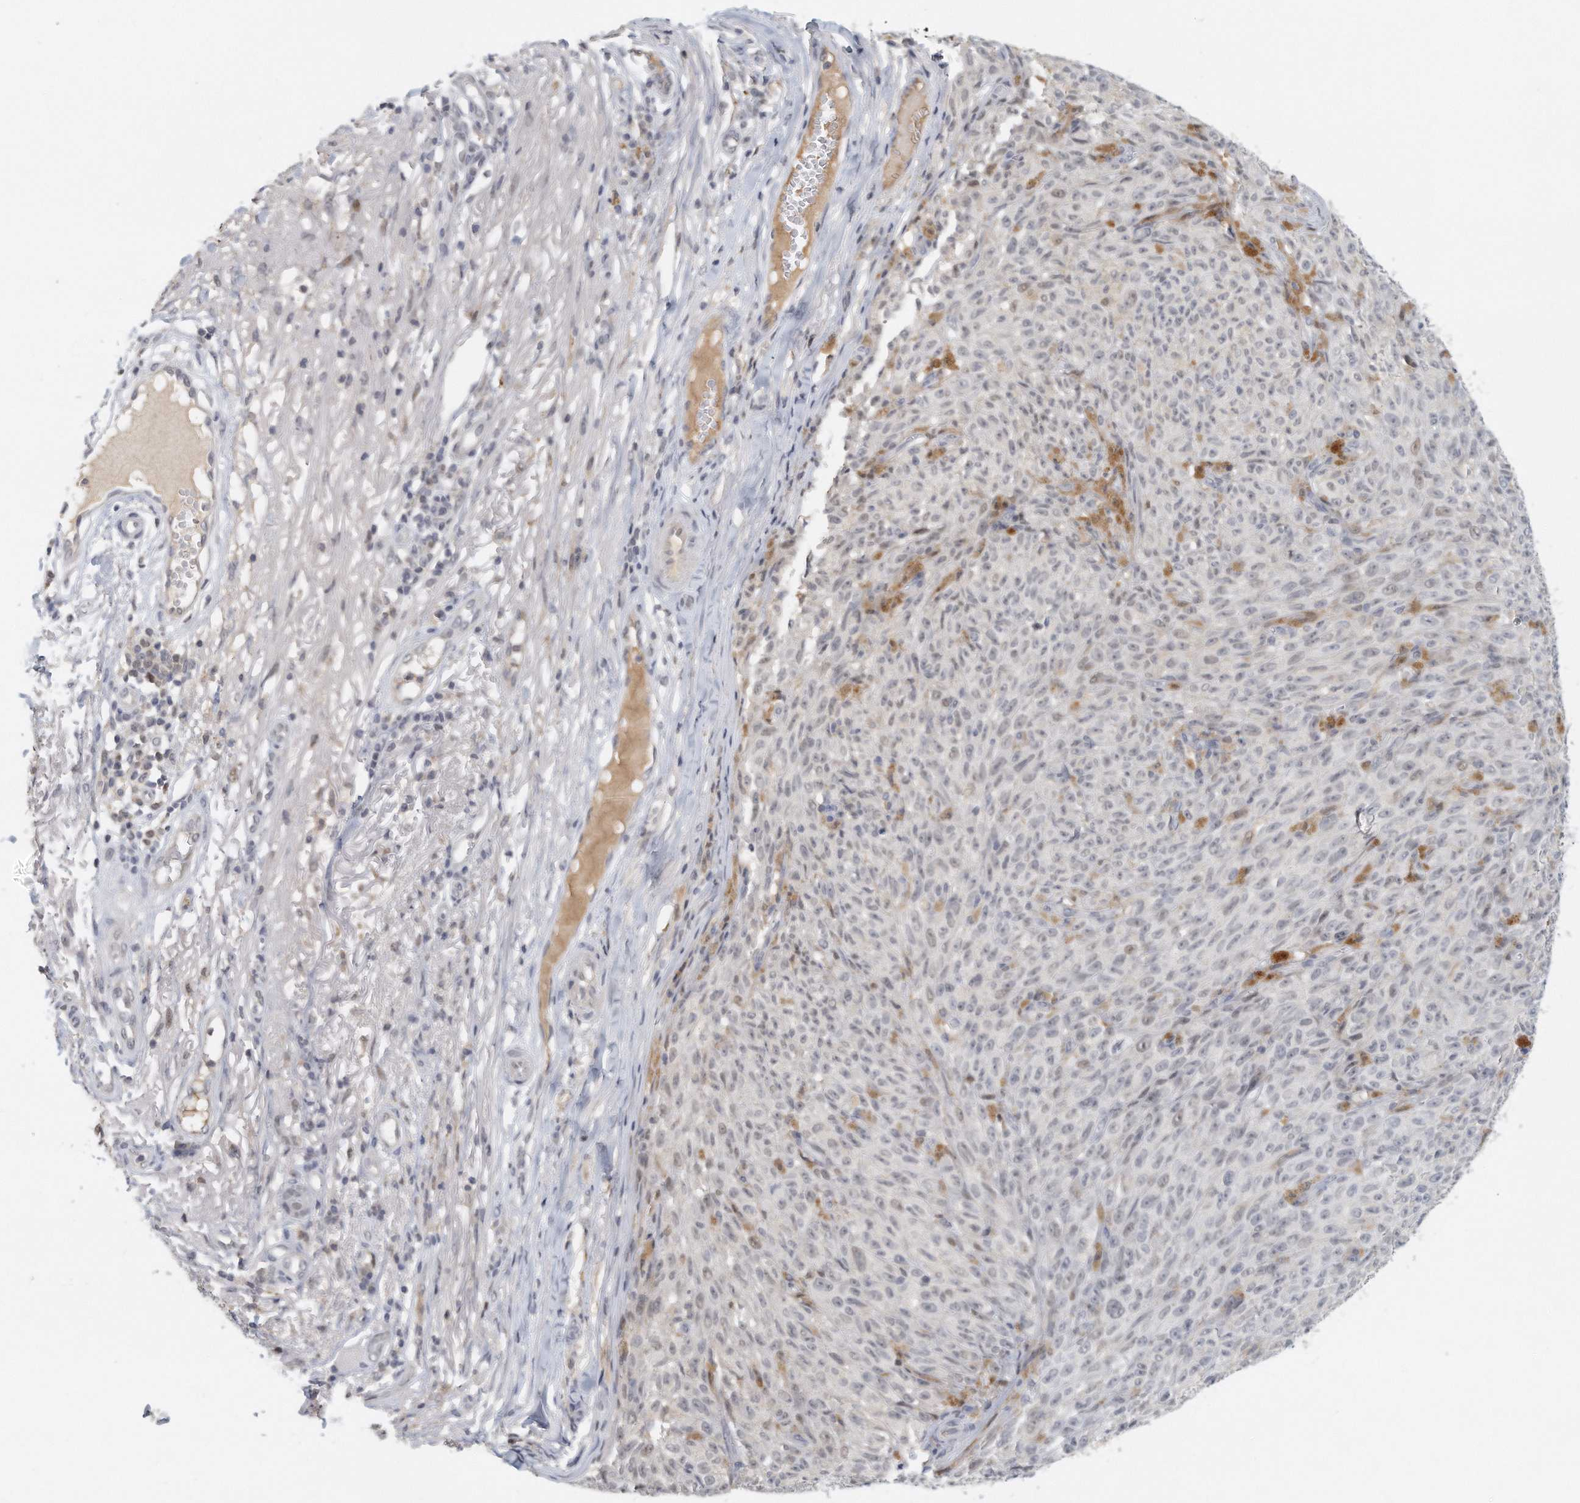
{"staining": {"intensity": "weak", "quantity": "25%-75%", "location": "nuclear"}, "tissue": "melanoma", "cell_type": "Tumor cells", "image_type": "cancer", "snomed": [{"axis": "morphology", "description": "Malignant melanoma, NOS"}, {"axis": "topography", "description": "Skin"}], "caption": "Immunohistochemistry (DAB) staining of melanoma displays weak nuclear protein positivity in about 25%-75% of tumor cells.", "gene": "DDX43", "patient": {"sex": "female", "age": 82}}